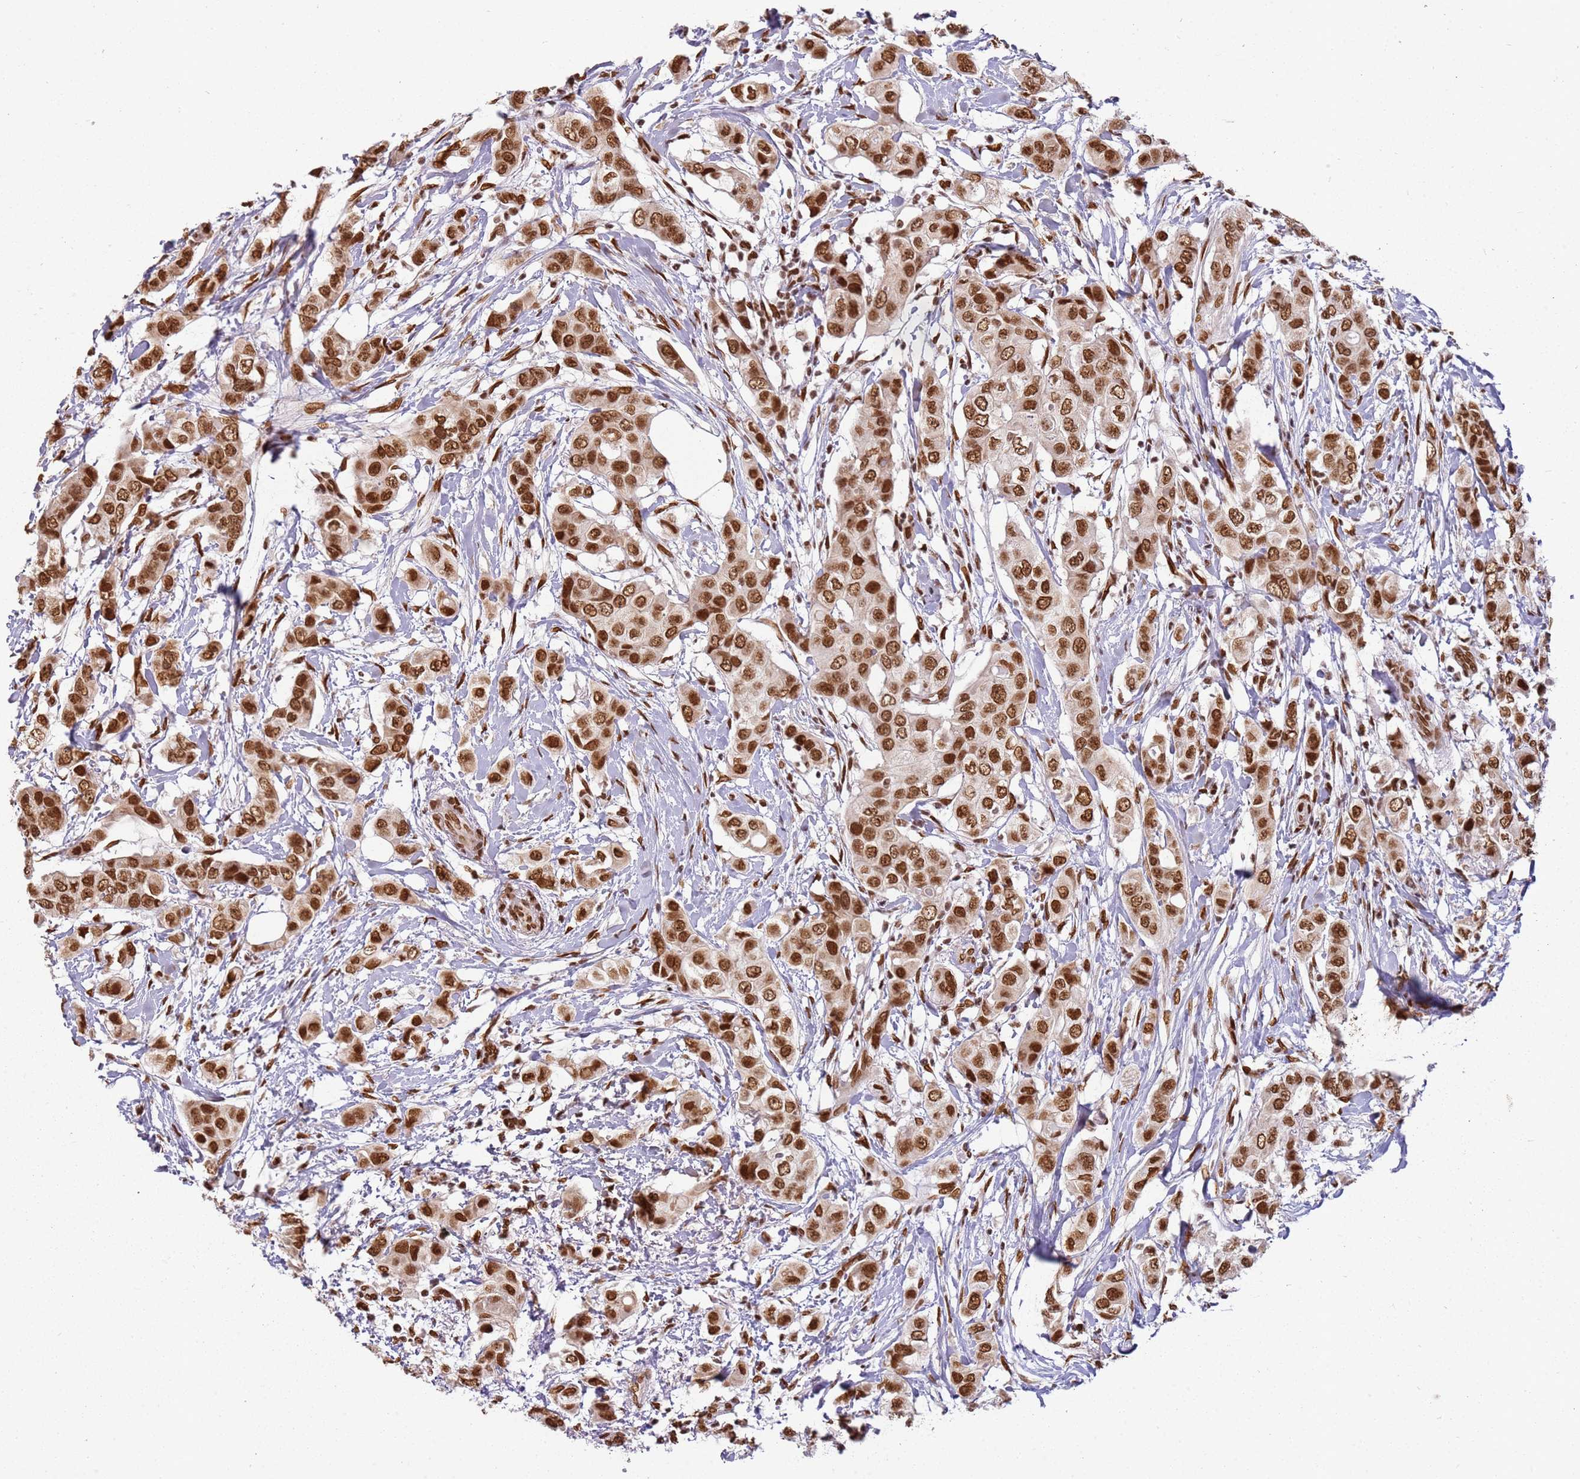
{"staining": {"intensity": "strong", "quantity": ">75%", "location": "nuclear"}, "tissue": "breast cancer", "cell_type": "Tumor cells", "image_type": "cancer", "snomed": [{"axis": "morphology", "description": "Lobular carcinoma"}, {"axis": "topography", "description": "Breast"}], "caption": "Strong nuclear protein staining is identified in about >75% of tumor cells in breast cancer. The staining was performed using DAB (3,3'-diaminobenzidine) to visualize the protein expression in brown, while the nuclei were stained in blue with hematoxylin (Magnification: 20x).", "gene": "TENT4A", "patient": {"sex": "female", "age": 51}}